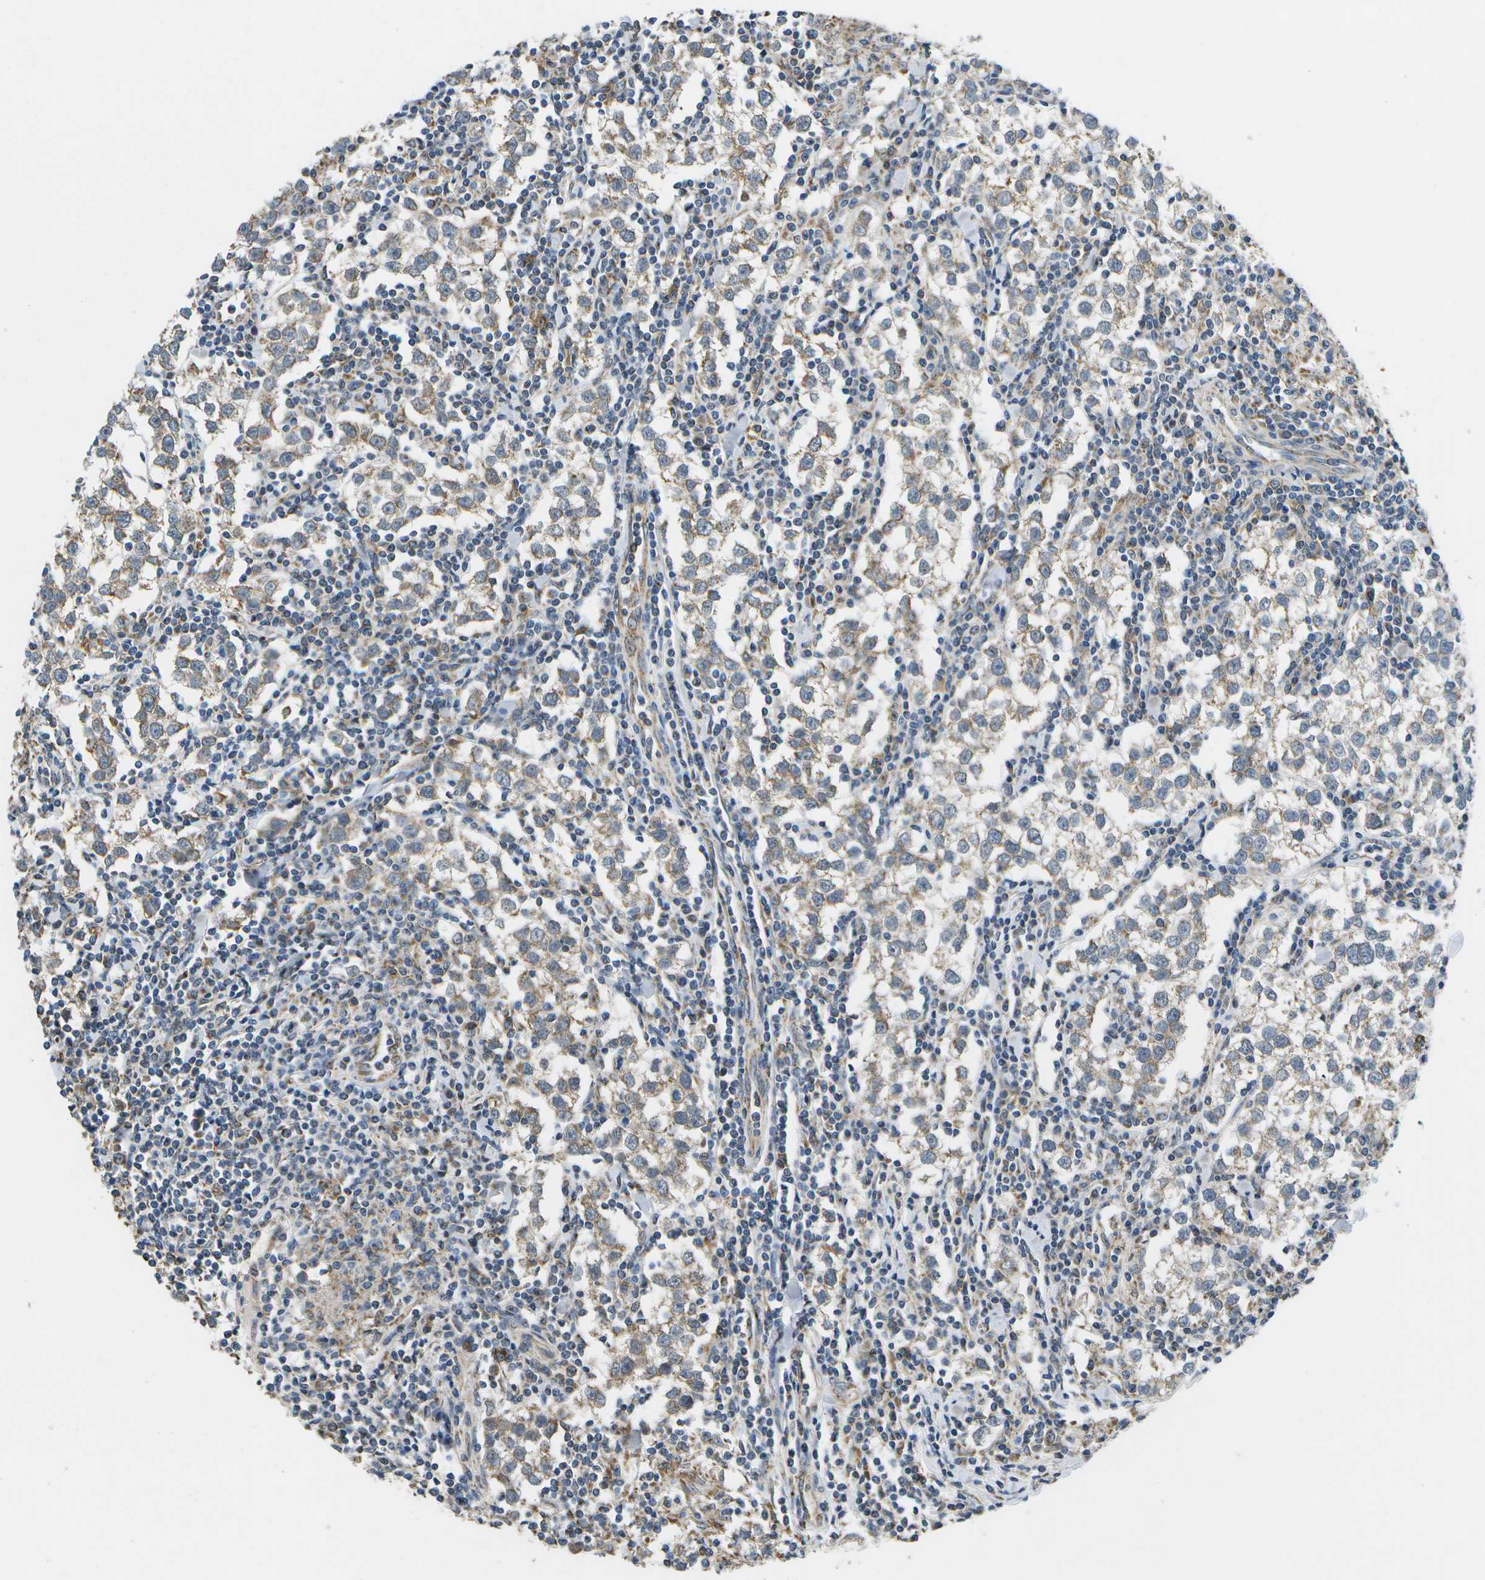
{"staining": {"intensity": "weak", "quantity": ">75%", "location": "cytoplasmic/membranous"}, "tissue": "testis cancer", "cell_type": "Tumor cells", "image_type": "cancer", "snomed": [{"axis": "morphology", "description": "Seminoma, NOS"}, {"axis": "morphology", "description": "Carcinoma, Embryonal, NOS"}, {"axis": "topography", "description": "Testis"}], "caption": "High-magnification brightfield microscopy of testis cancer stained with DAB (3,3'-diaminobenzidine) (brown) and counterstained with hematoxylin (blue). tumor cells exhibit weak cytoplasmic/membranous positivity is identified in about>75% of cells. The protein of interest is stained brown, and the nuclei are stained in blue (DAB (3,3'-diaminobenzidine) IHC with brightfield microscopy, high magnification).", "gene": "GALNT15", "patient": {"sex": "male", "age": 36}}